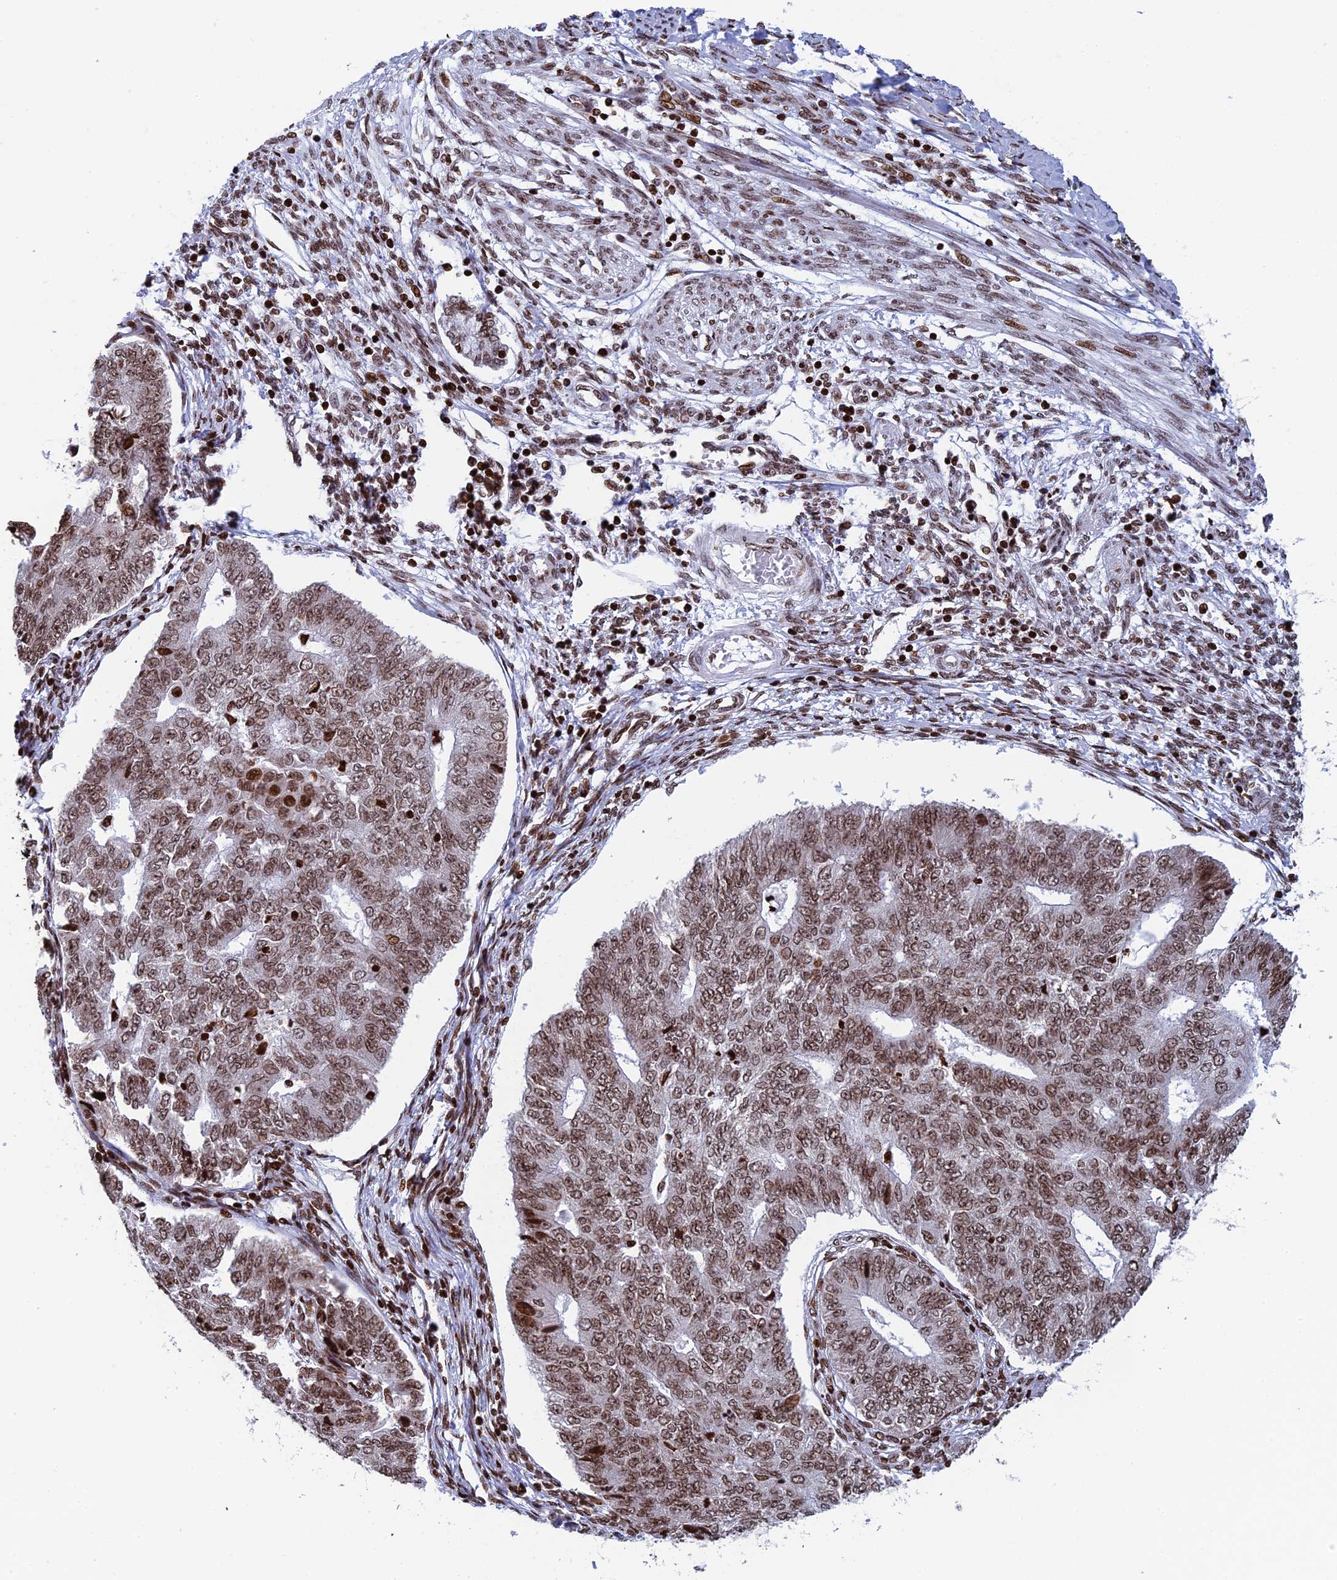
{"staining": {"intensity": "moderate", "quantity": ">75%", "location": "nuclear"}, "tissue": "endometrial cancer", "cell_type": "Tumor cells", "image_type": "cancer", "snomed": [{"axis": "morphology", "description": "Adenocarcinoma, NOS"}, {"axis": "topography", "description": "Endometrium"}], "caption": "High-power microscopy captured an immunohistochemistry micrograph of adenocarcinoma (endometrial), revealing moderate nuclear staining in approximately >75% of tumor cells.", "gene": "RPAP1", "patient": {"sex": "female", "age": 32}}